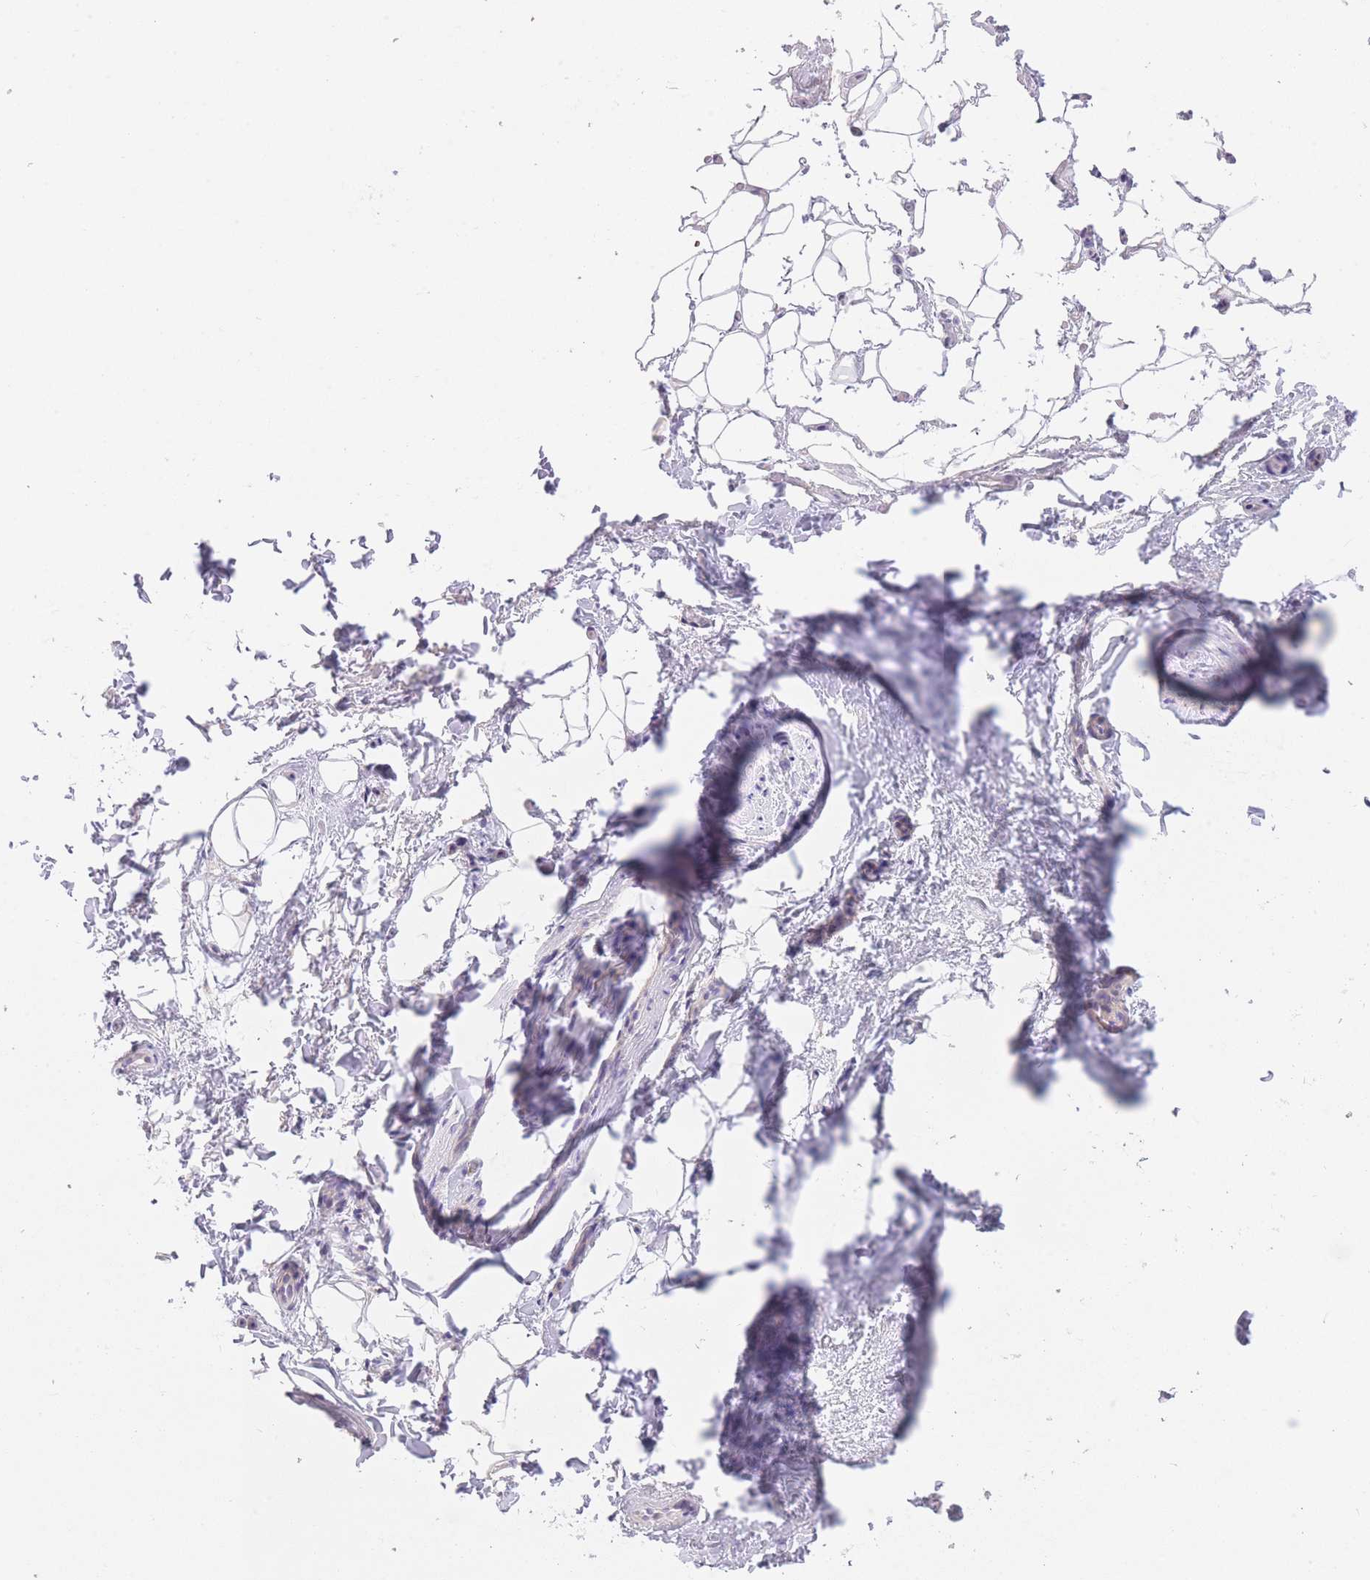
{"staining": {"intensity": "negative", "quantity": "none", "location": "none"}, "tissue": "adipose tissue", "cell_type": "Adipocytes", "image_type": "normal", "snomed": [{"axis": "morphology", "description": "Normal tissue, NOS"}, {"axis": "topography", "description": "Peripheral nerve tissue"}], "caption": "Human adipose tissue stained for a protein using IHC displays no expression in adipocytes.", "gene": "WDR70", "patient": {"sex": "female", "age": 61}}